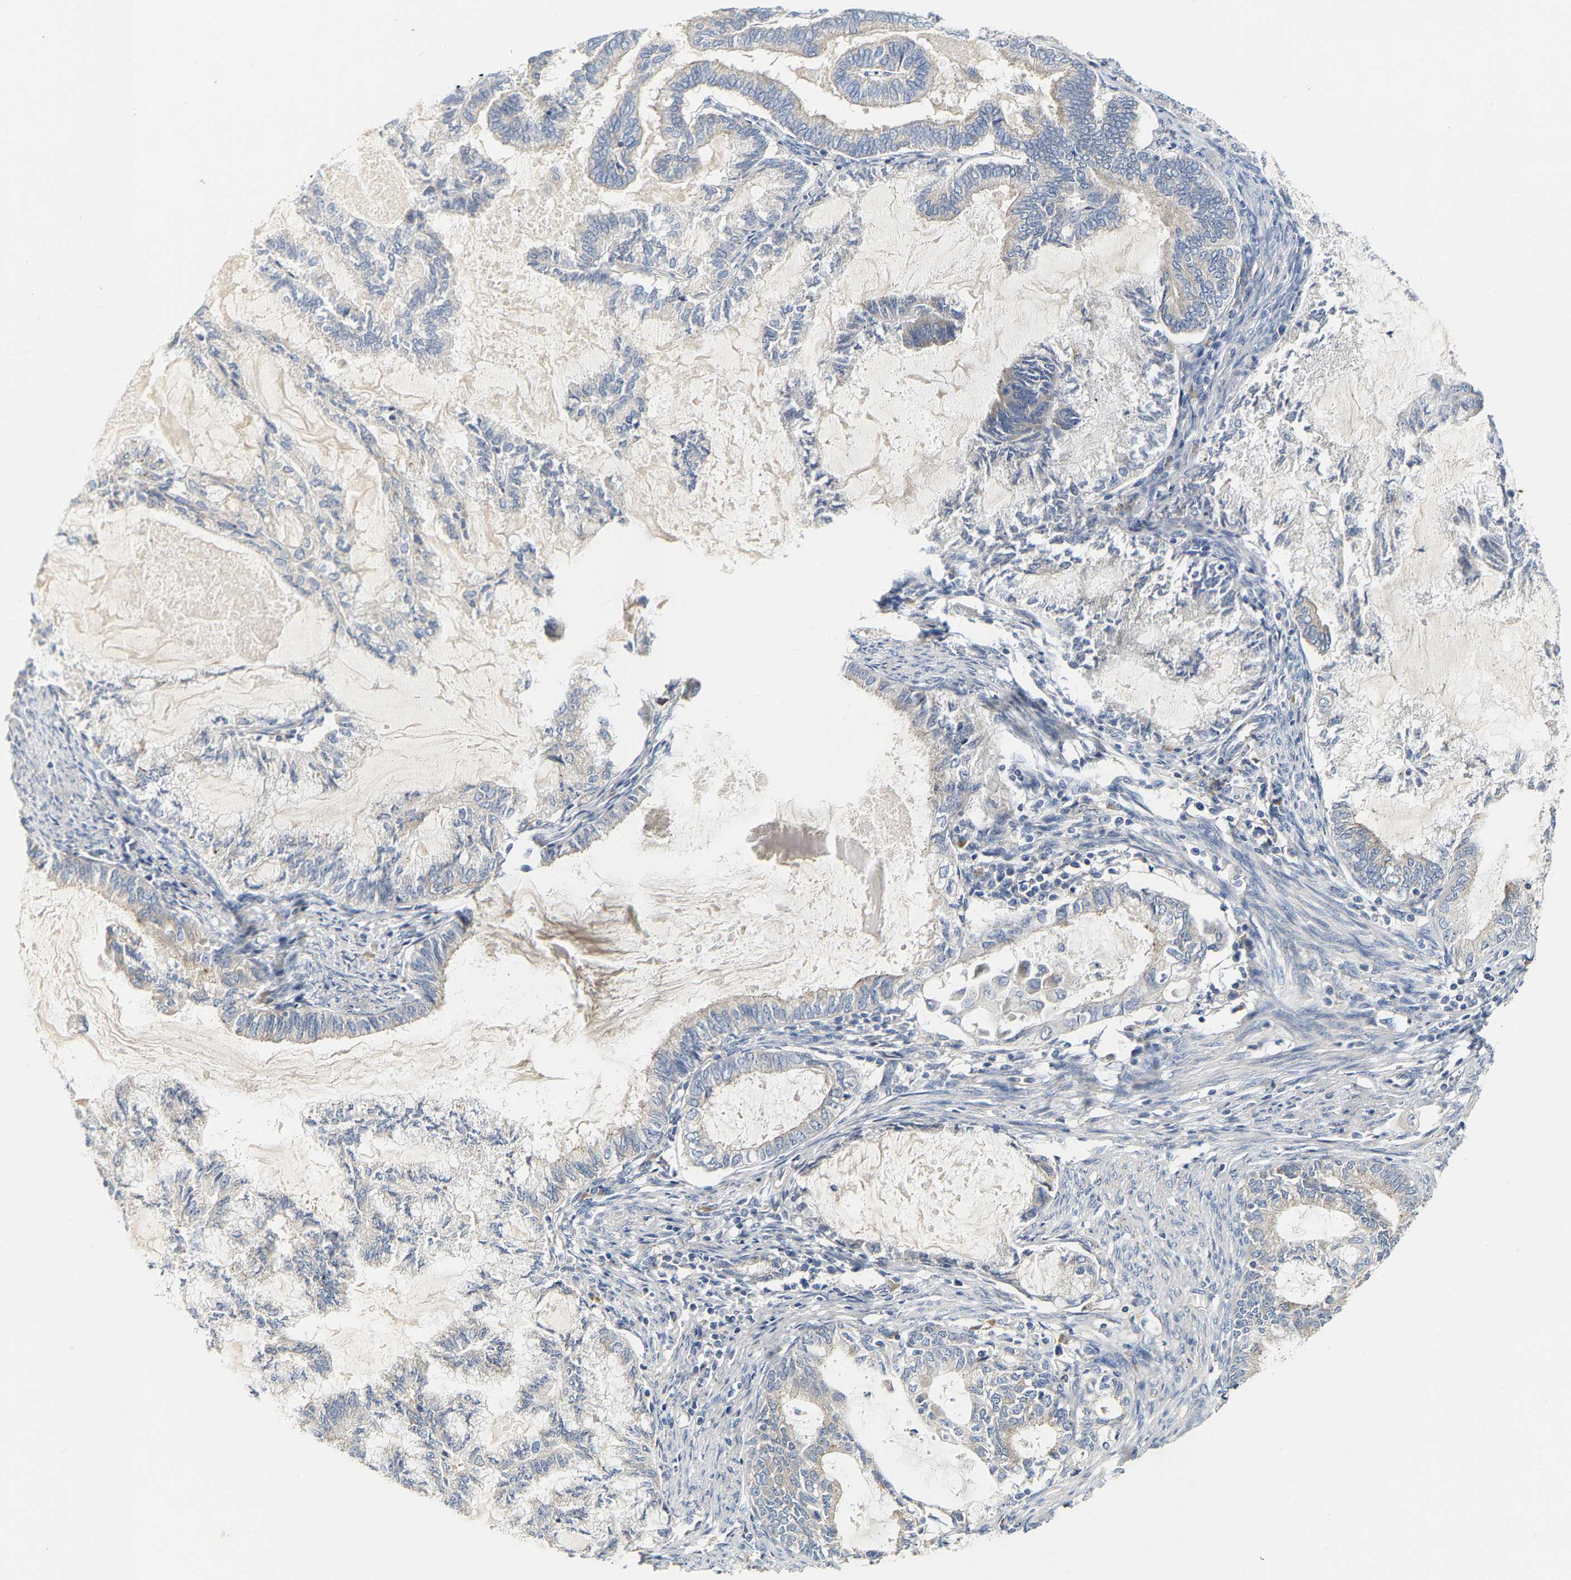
{"staining": {"intensity": "moderate", "quantity": "<25%", "location": "cytoplasmic/membranous"}, "tissue": "endometrial cancer", "cell_type": "Tumor cells", "image_type": "cancer", "snomed": [{"axis": "morphology", "description": "Adenocarcinoma, NOS"}, {"axis": "topography", "description": "Endometrium"}], "caption": "IHC image of endometrial cancer (adenocarcinoma) stained for a protein (brown), which reveals low levels of moderate cytoplasmic/membranous expression in about <25% of tumor cells.", "gene": "PCNT", "patient": {"sex": "female", "age": 86}}